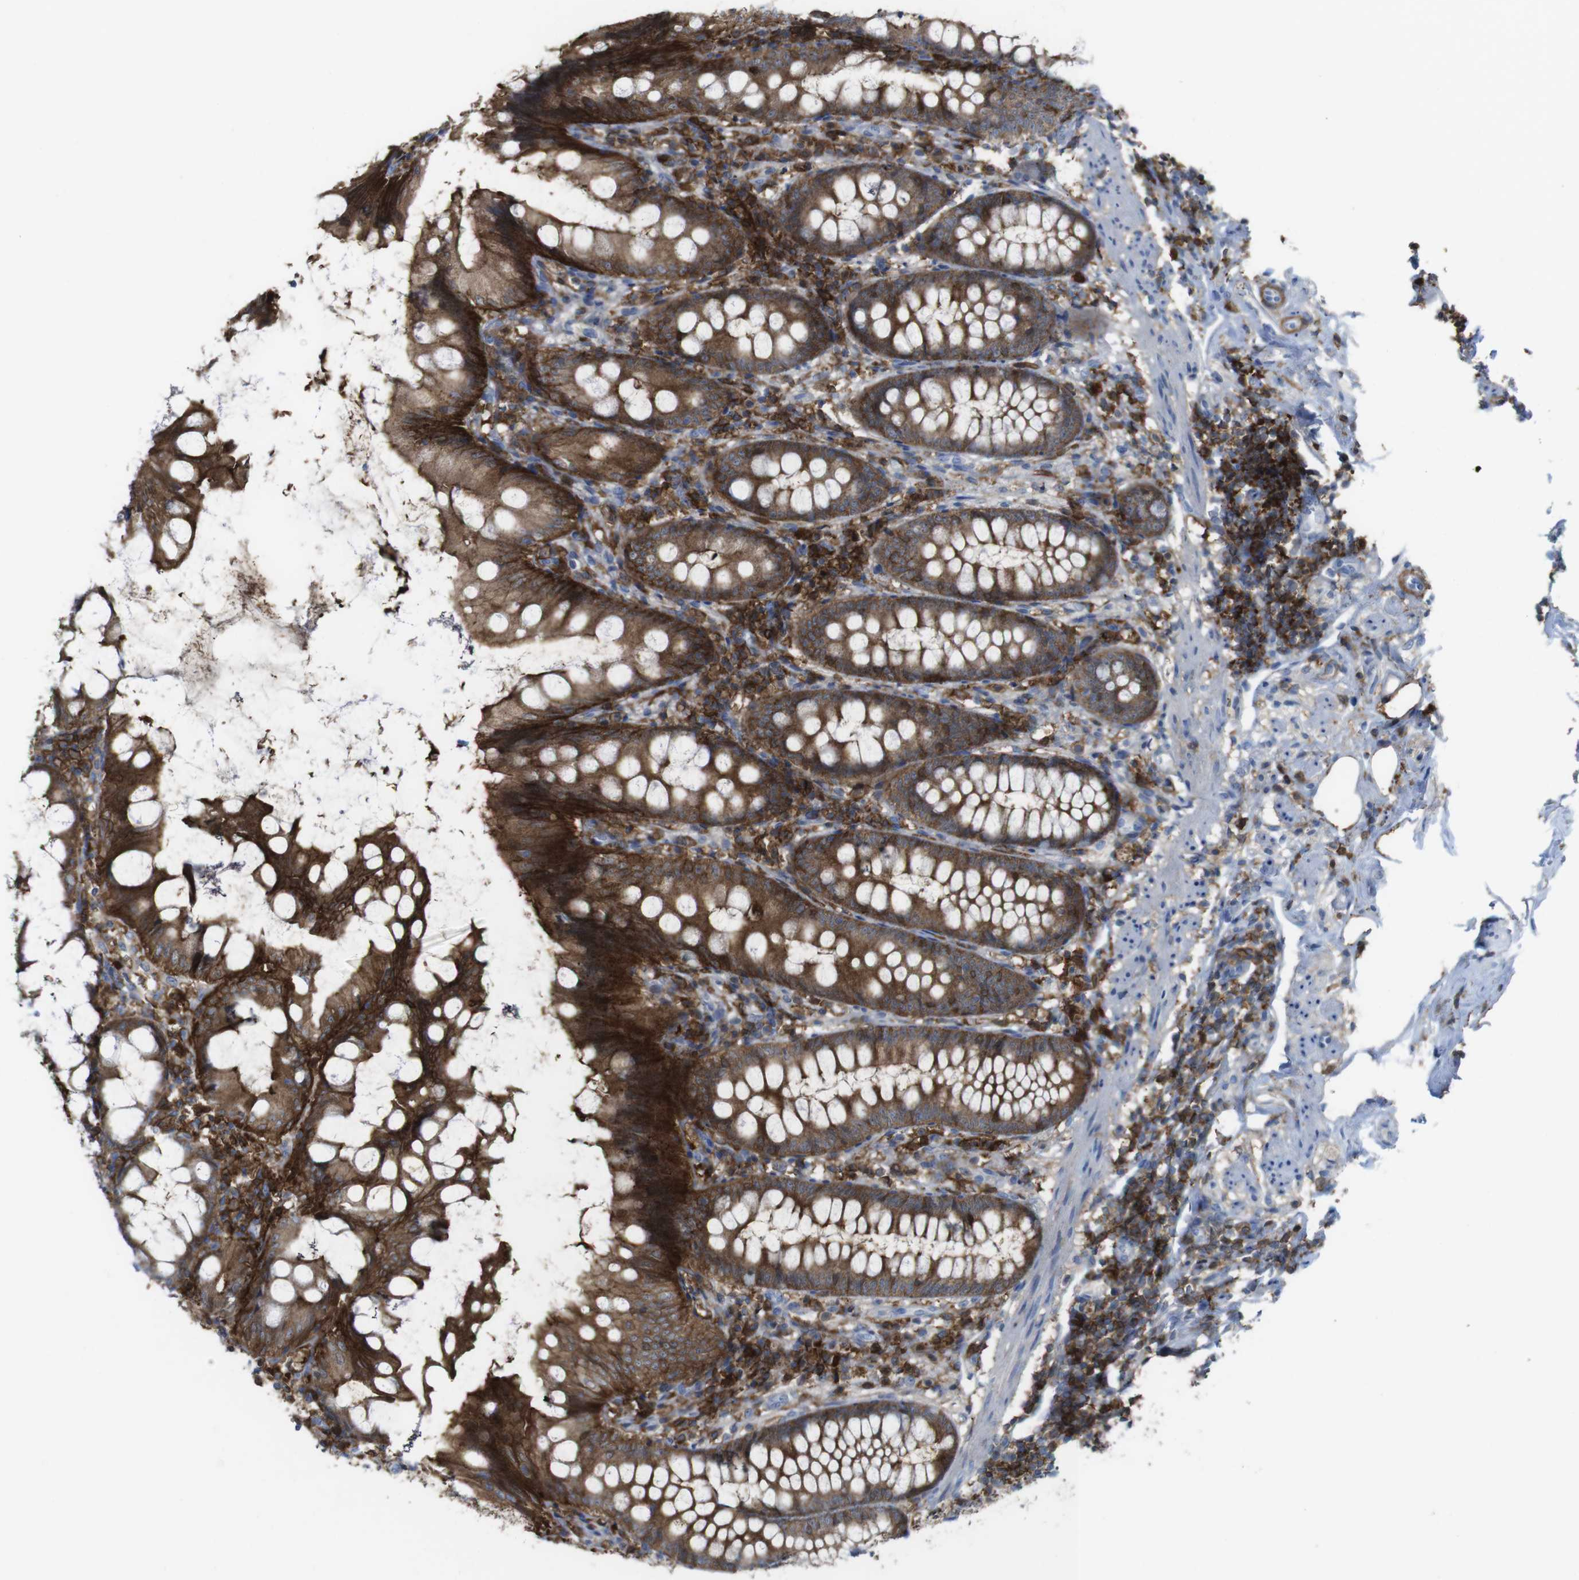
{"staining": {"intensity": "strong", "quantity": ">75%", "location": "cytoplasmic/membranous"}, "tissue": "appendix", "cell_type": "Glandular cells", "image_type": "normal", "snomed": [{"axis": "morphology", "description": "Normal tissue, NOS"}, {"axis": "topography", "description": "Appendix"}], "caption": "This is a micrograph of immunohistochemistry staining of normal appendix, which shows strong expression in the cytoplasmic/membranous of glandular cells.", "gene": "PRKCD", "patient": {"sex": "female", "age": 77}}